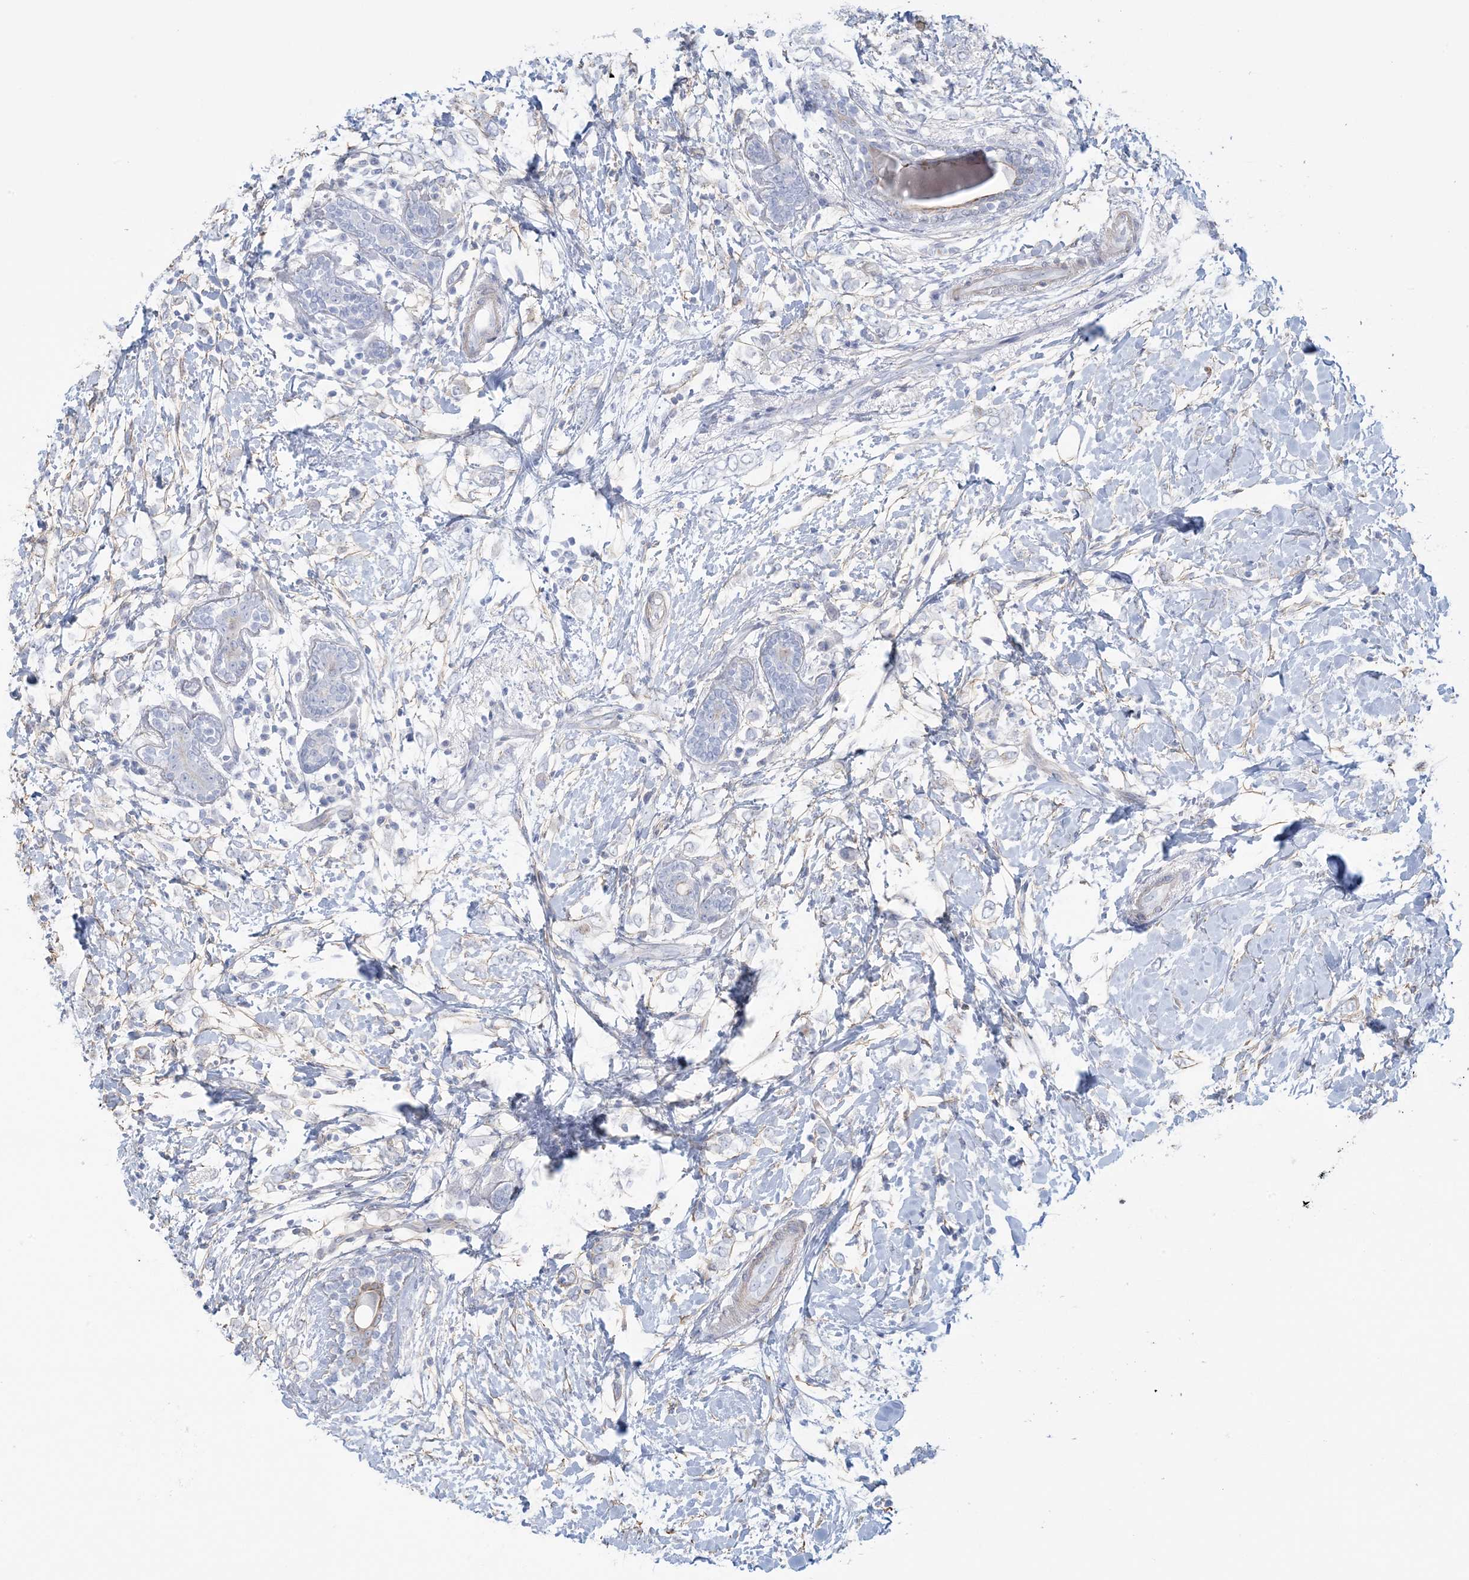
{"staining": {"intensity": "negative", "quantity": "none", "location": "none"}, "tissue": "breast cancer", "cell_type": "Tumor cells", "image_type": "cancer", "snomed": [{"axis": "morphology", "description": "Normal tissue, NOS"}, {"axis": "morphology", "description": "Lobular carcinoma"}, {"axis": "topography", "description": "Breast"}], "caption": "IHC histopathology image of neoplastic tissue: human breast cancer stained with DAB exhibits no significant protein positivity in tumor cells.", "gene": "AGXT", "patient": {"sex": "female", "age": 47}}